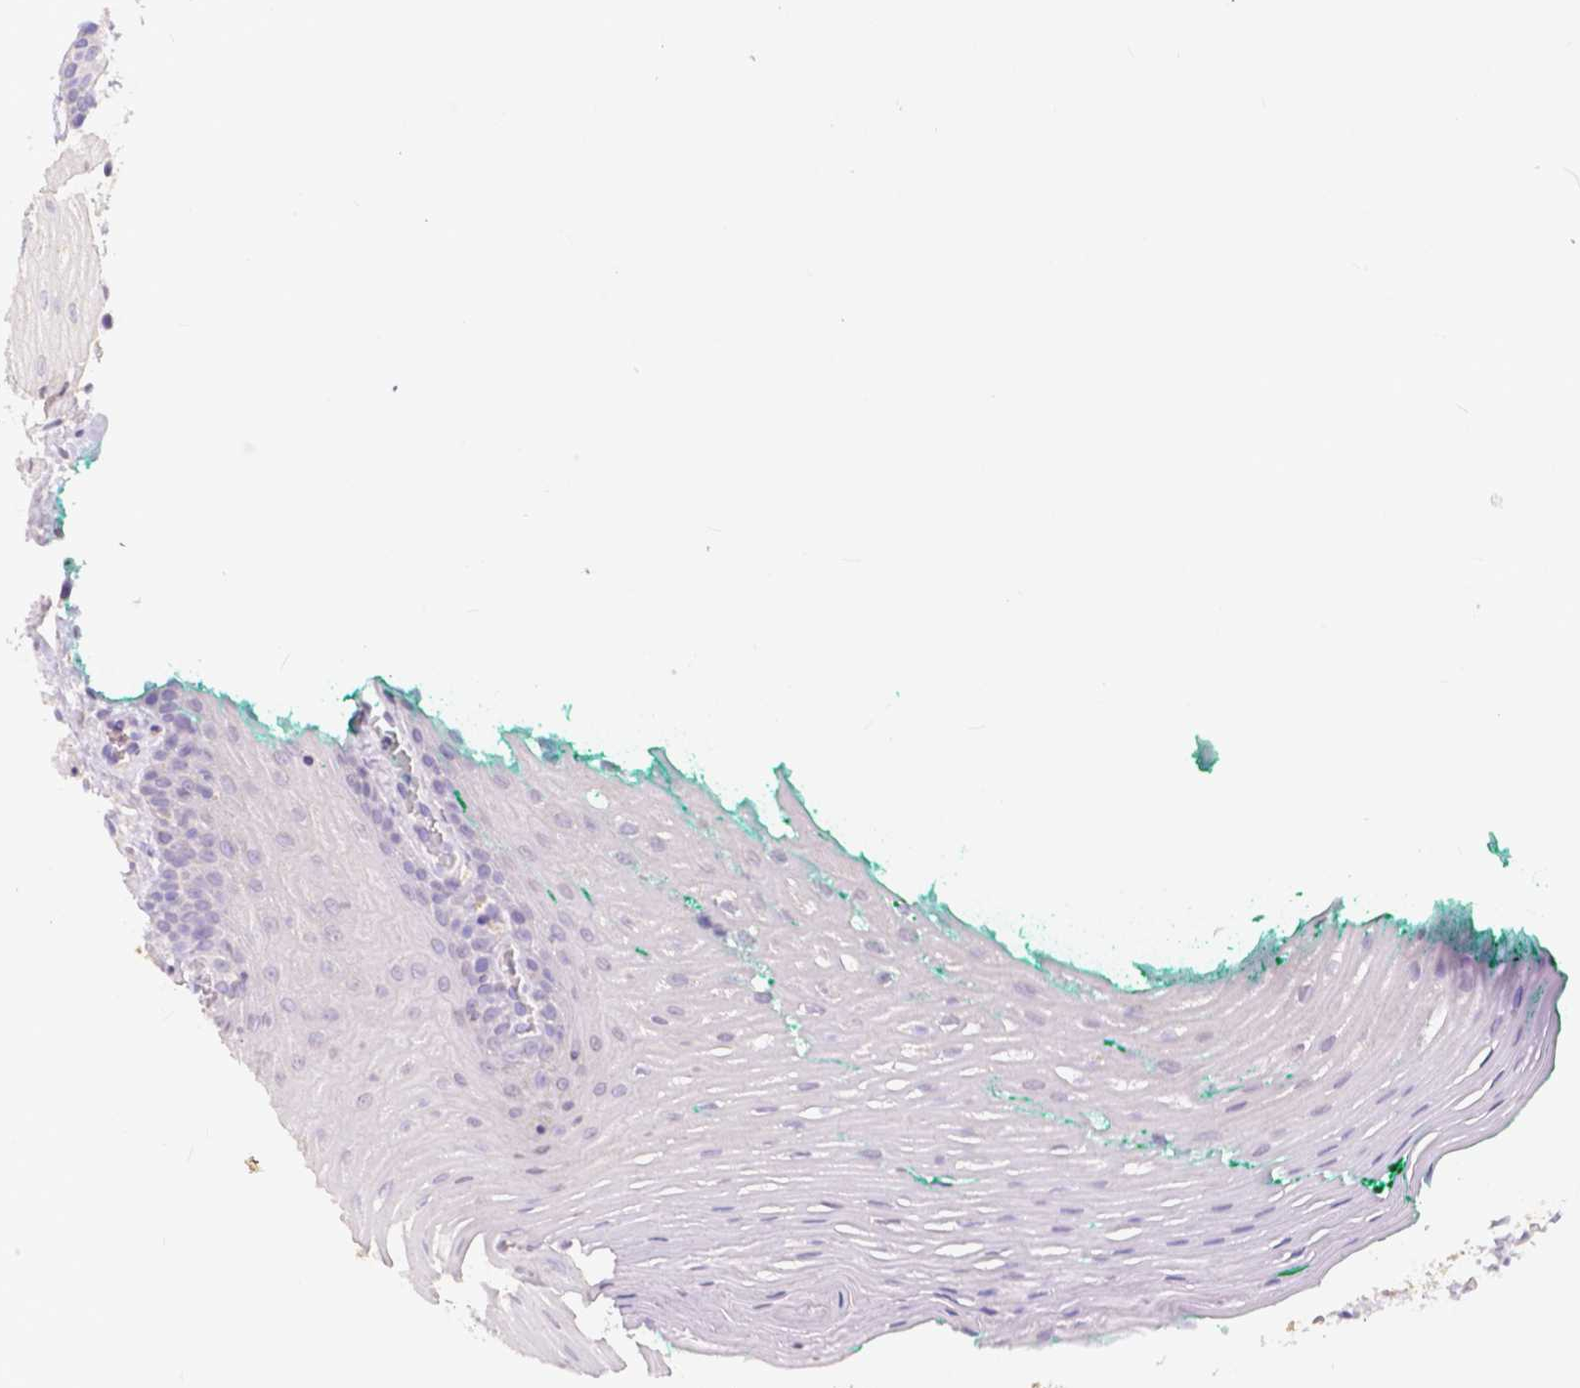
{"staining": {"intensity": "negative", "quantity": "none", "location": "none"}, "tissue": "oral mucosa", "cell_type": "Squamous epithelial cells", "image_type": "normal", "snomed": [{"axis": "morphology", "description": "Normal tissue, NOS"}, {"axis": "morphology", "description": "Squamous cell carcinoma, NOS"}, {"axis": "topography", "description": "Oral tissue"}, {"axis": "topography", "description": "Head-Neck"}], "caption": "Oral mucosa was stained to show a protein in brown. There is no significant staining in squamous epithelial cells. (DAB immunohistochemistry visualized using brightfield microscopy, high magnification).", "gene": "ACP5", "patient": {"sex": "male", "age": 78}}